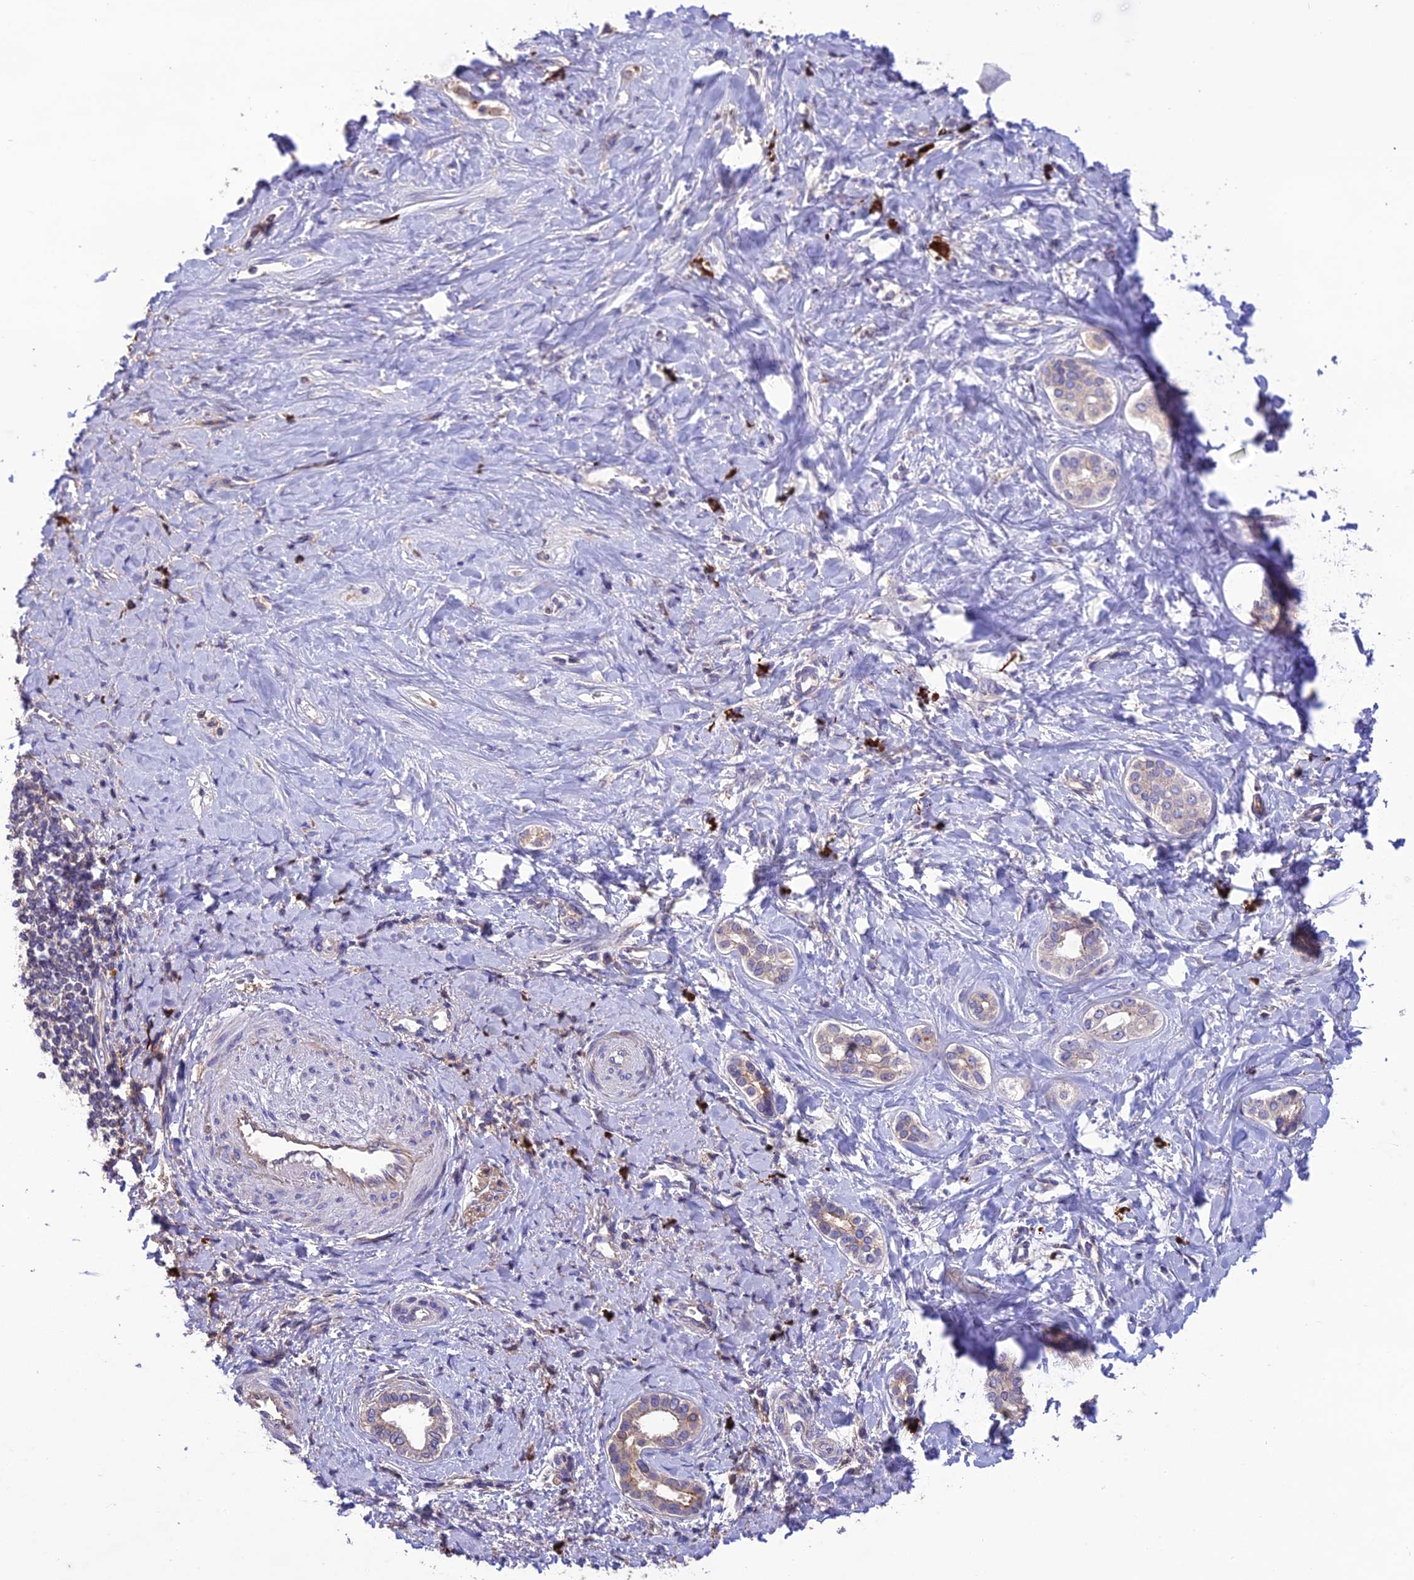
{"staining": {"intensity": "weak", "quantity": ">75%", "location": "cytoplasmic/membranous"}, "tissue": "liver cancer", "cell_type": "Tumor cells", "image_type": "cancer", "snomed": [{"axis": "morphology", "description": "Cholangiocarcinoma"}, {"axis": "topography", "description": "Liver"}], "caption": "Weak cytoplasmic/membranous positivity is appreciated in approximately >75% of tumor cells in liver cancer. (Stains: DAB (3,3'-diaminobenzidine) in brown, nuclei in blue, Microscopy: brightfield microscopy at high magnification).", "gene": "MIOS", "patient": {"sex": "female", "age": 77}}